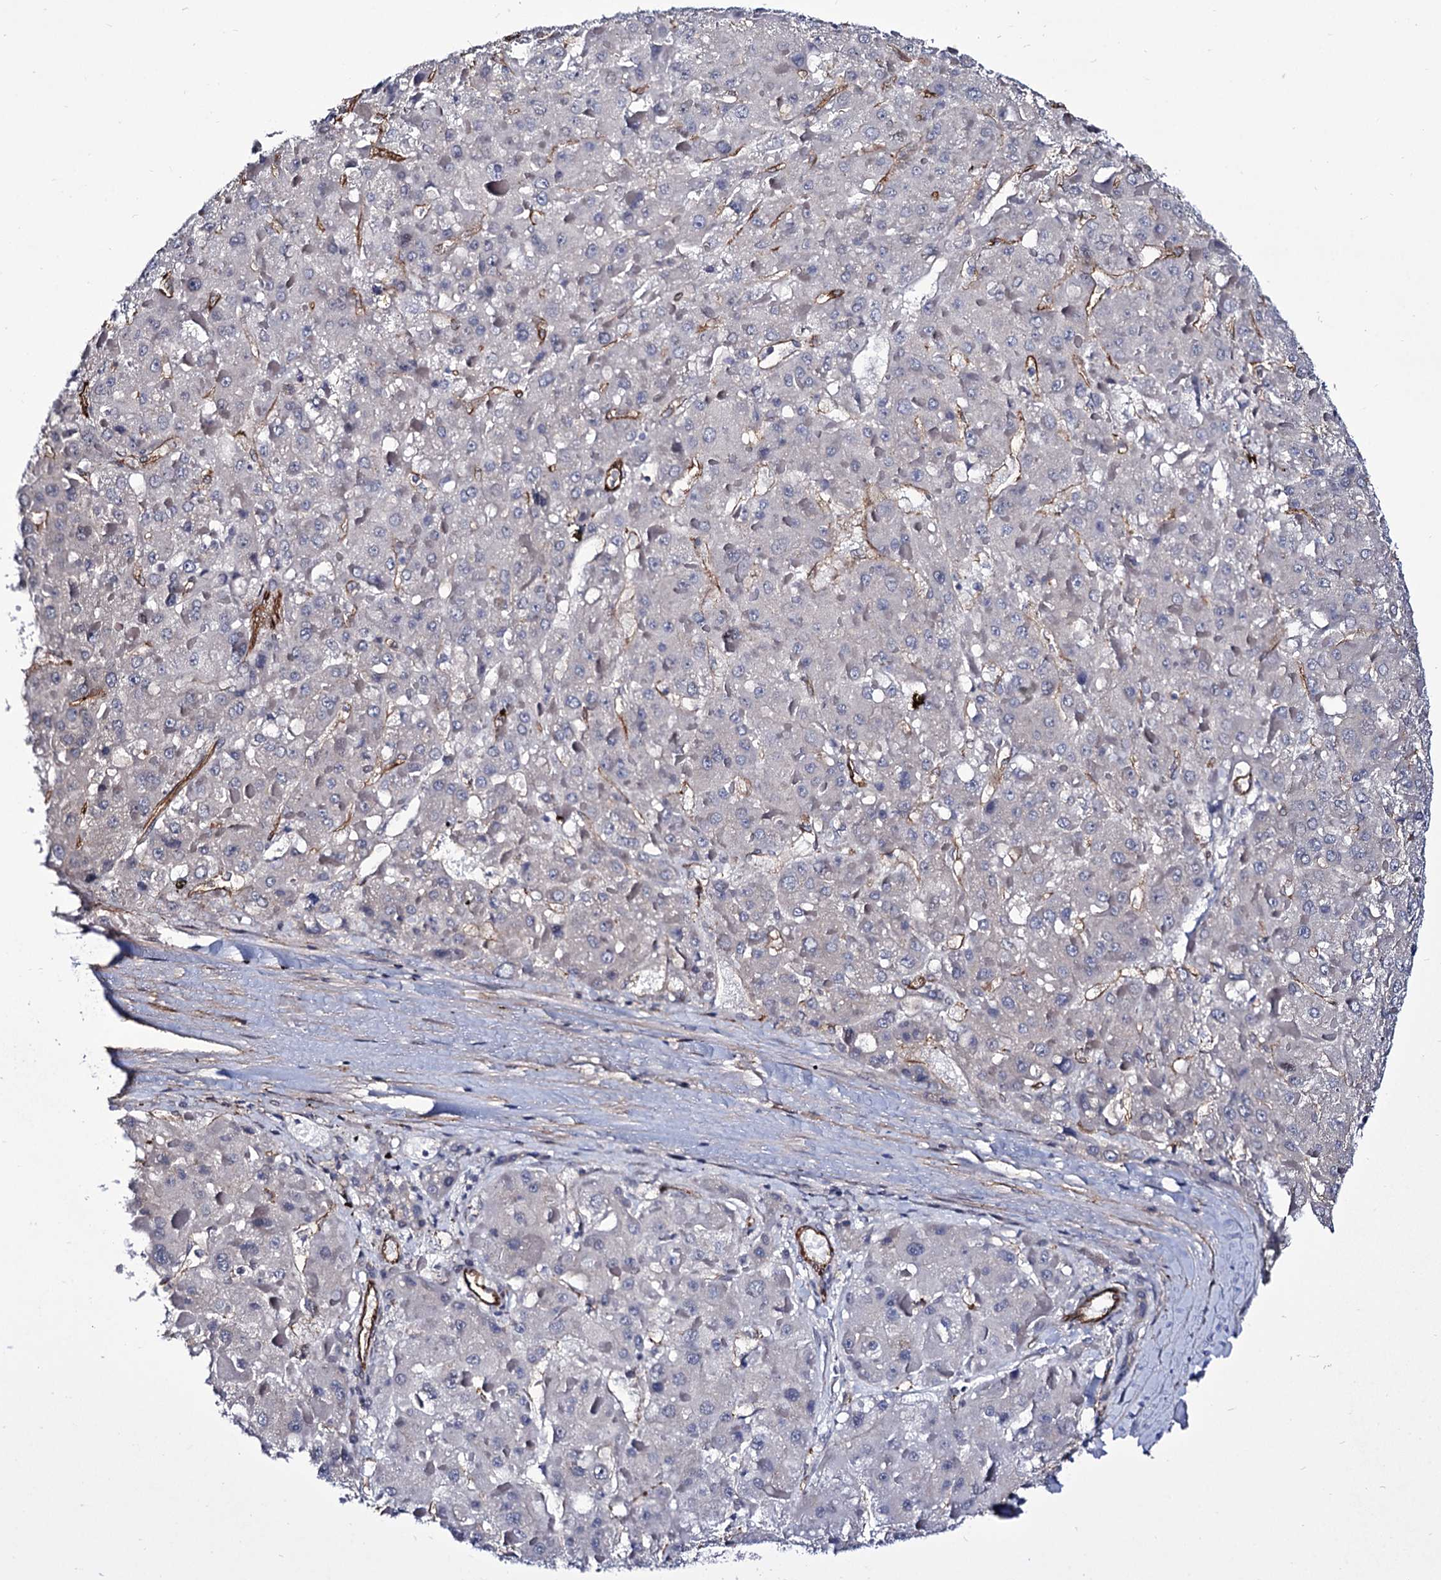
{"staining": {"intensity": "negative", "quantity": "none", "location": "none"}, "tissue": "liver cancer", "cell_type": "Tumor cells", "image_type": "cancer", "snomed": [{"axis": "morphology", "description": "Carcinoma, Hepatocellular, NOS"}, {"axis": "topography", "description": "Liver"}], "caption": "This is a photomicrograph of immunohistochemistry (IHC) staining of hepatocellular carcinoma (liver), which shows no staining in tumor cells.", "gene": "ZC3H12C", "patient": {"sex": "female", "age": 73}}